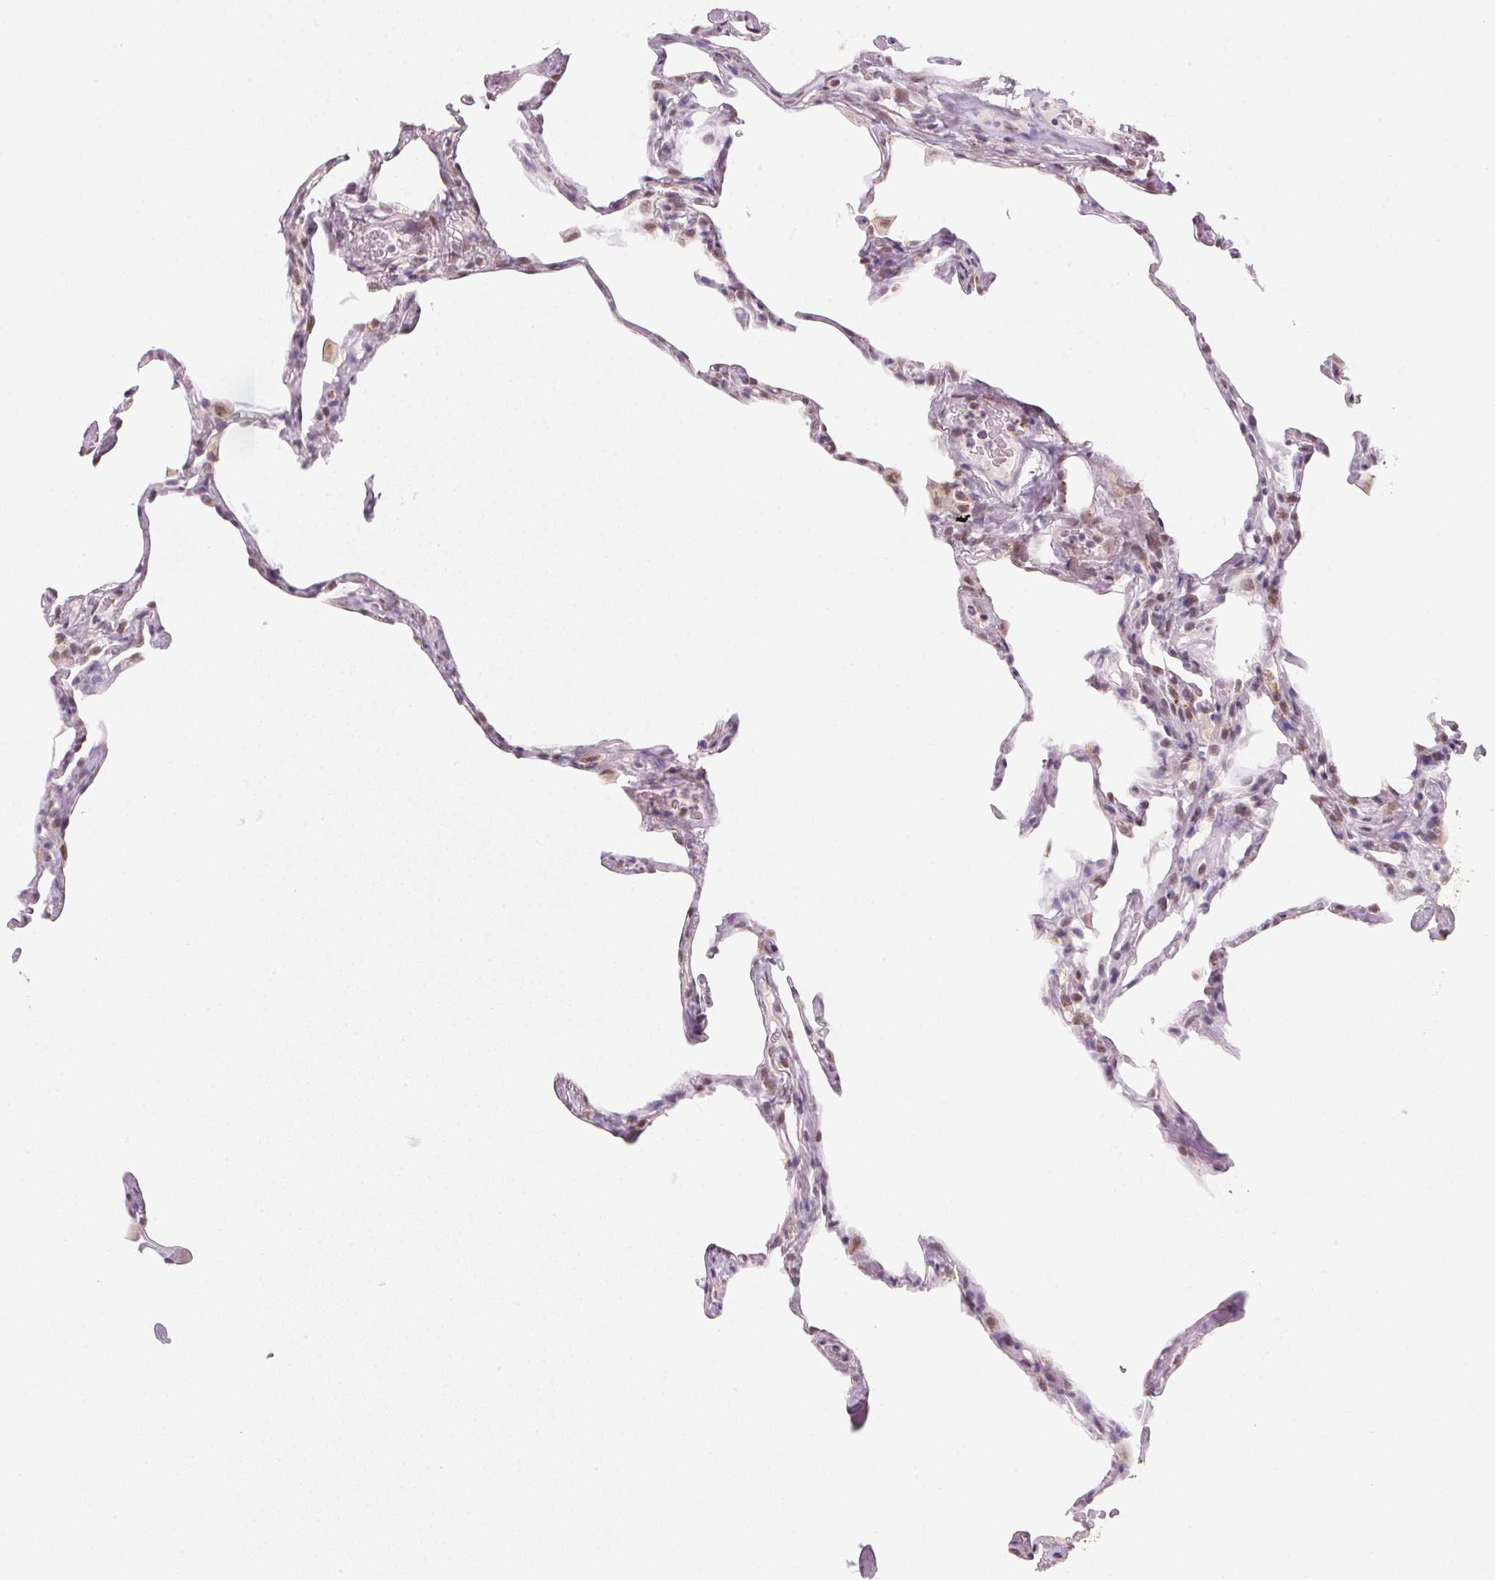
{"staining": {"intensity": "weak", "quantity": "25%-75%", "location": "cytoplasmic/membranous"}, "tissue": "lung", "cell_type": "Alveolar cells", "image_type": "normal", "snomed": [{"axis": "morphology", "description": "Normal tissue, NOS"}, {"axis": "topography", "description": "Lung"}], "caption": "An IHC photomicrograph of unremarkable tissue is shown. Protein staining in brown shows weak cytoplasmic/membranous positivity in lung within alveolar cells.", "gene": "RAB22A", "patient": {"sex": "male", "age": 65}}